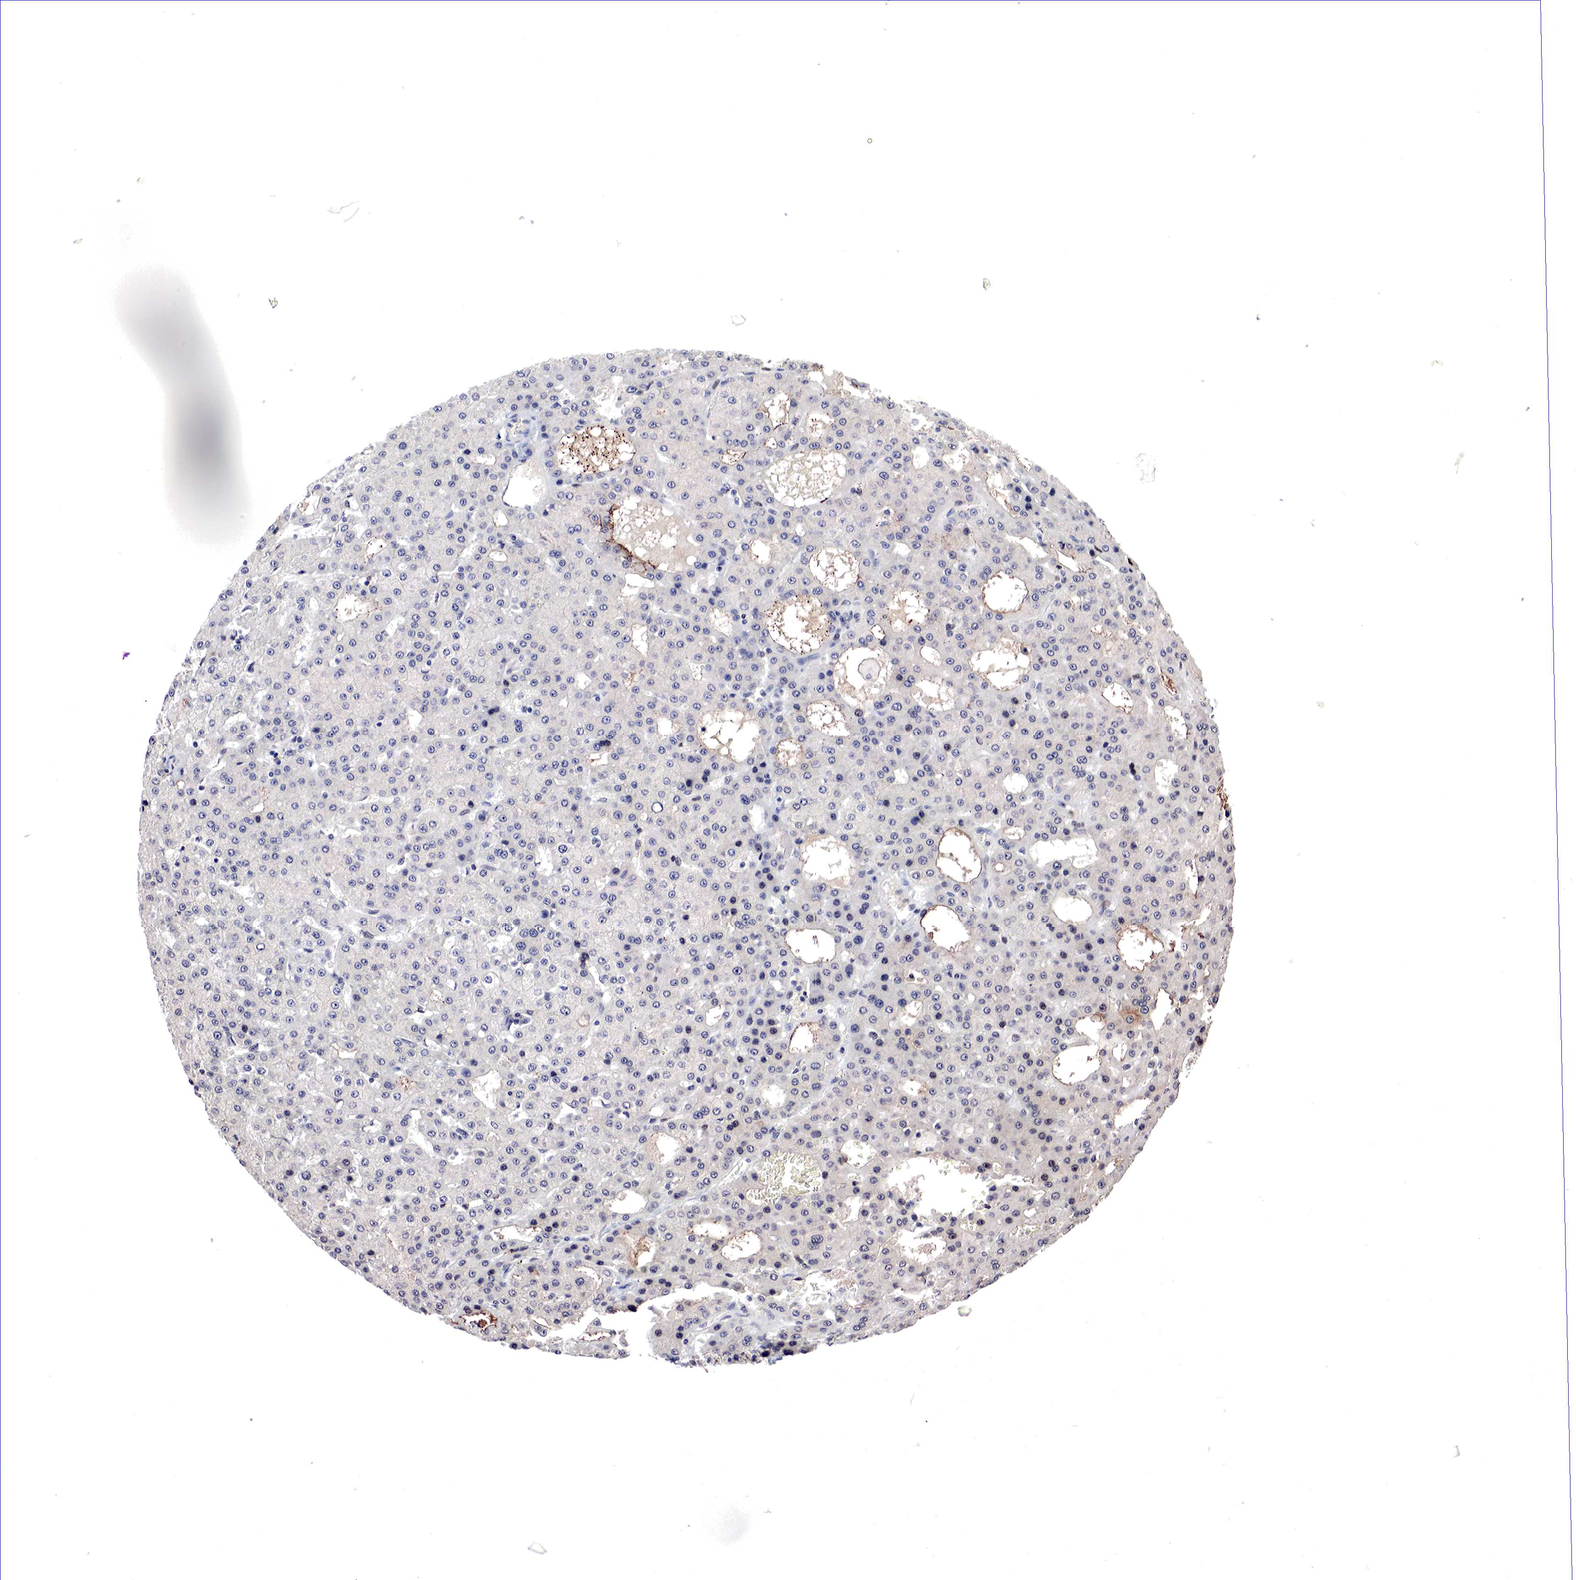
{"staining": {"intensity": "negative", "quantity": "none", "location": "none"}, "tissue": "liver cancer", "cell_type": "Tumor cells", "image_type": "cancer", "snomed": [{"axis": "morphology", "description": "Carcinoma, Hepatocellular, NOS"}, {"axis": "topography", "description": "Liver"}], "caption": "Tumor cells show no significant protein expression in liver cancer (hepatocellular carcinoma).", "gene": "DACH2", "patient": {"sex": "male", "age": 47}}